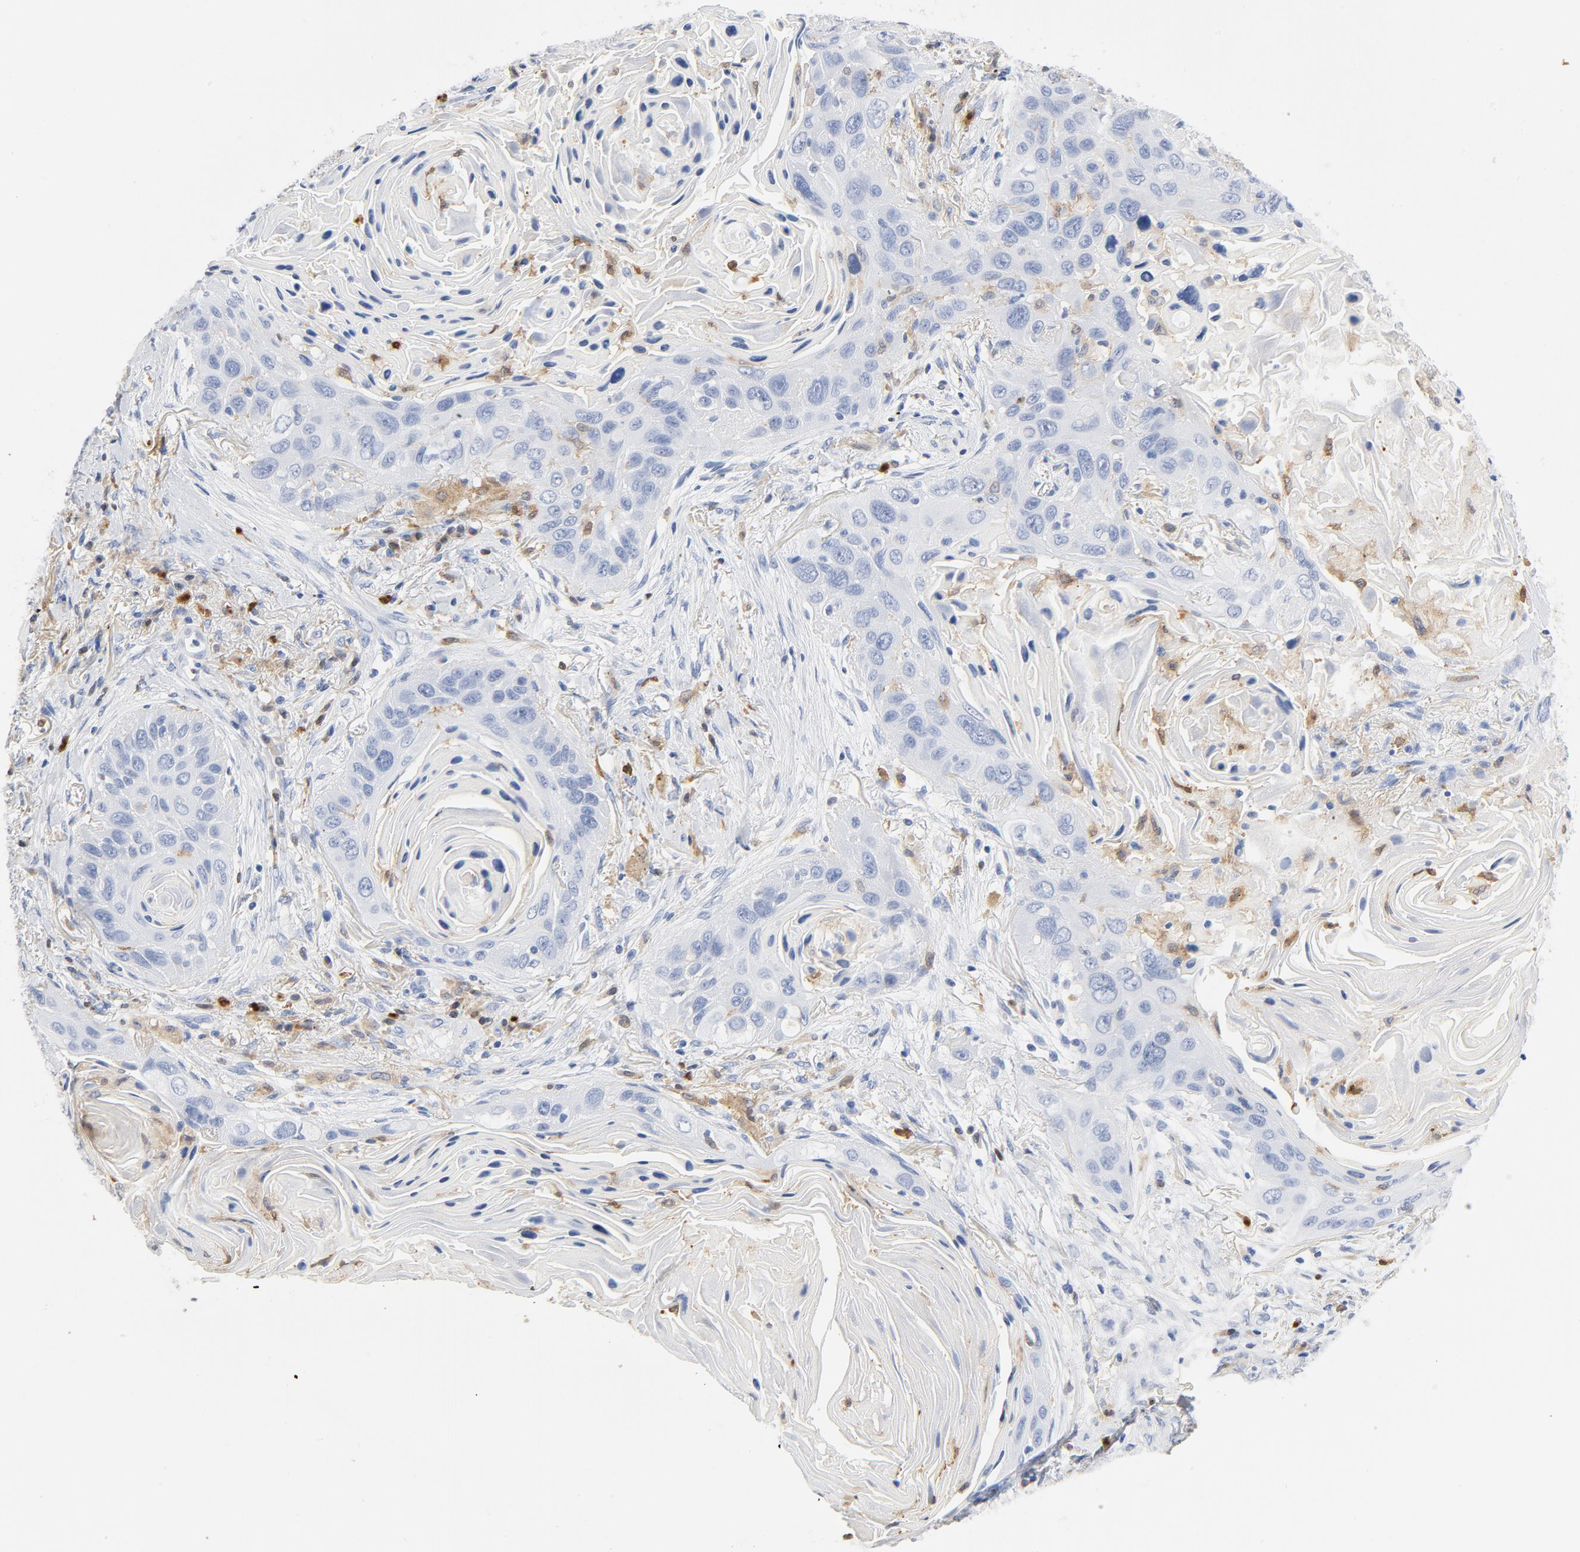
{"staining": {"intensity": "negative", "quantity": "none", "location": "none"}, "tissue": "lung cancer", "cell_type": "Tumor cells", "image_type": "cancer", "snomed": [{"axis": "morphology", "description": "Squamous cell carcinoma, NOS"}, {"axis": "topography", "description": "Lung"}], "caption": "Tumor cells show no significant protein staining in lung cancer.", "gene": "NCF1", "patient": {"sex": "female", "age": 67}}